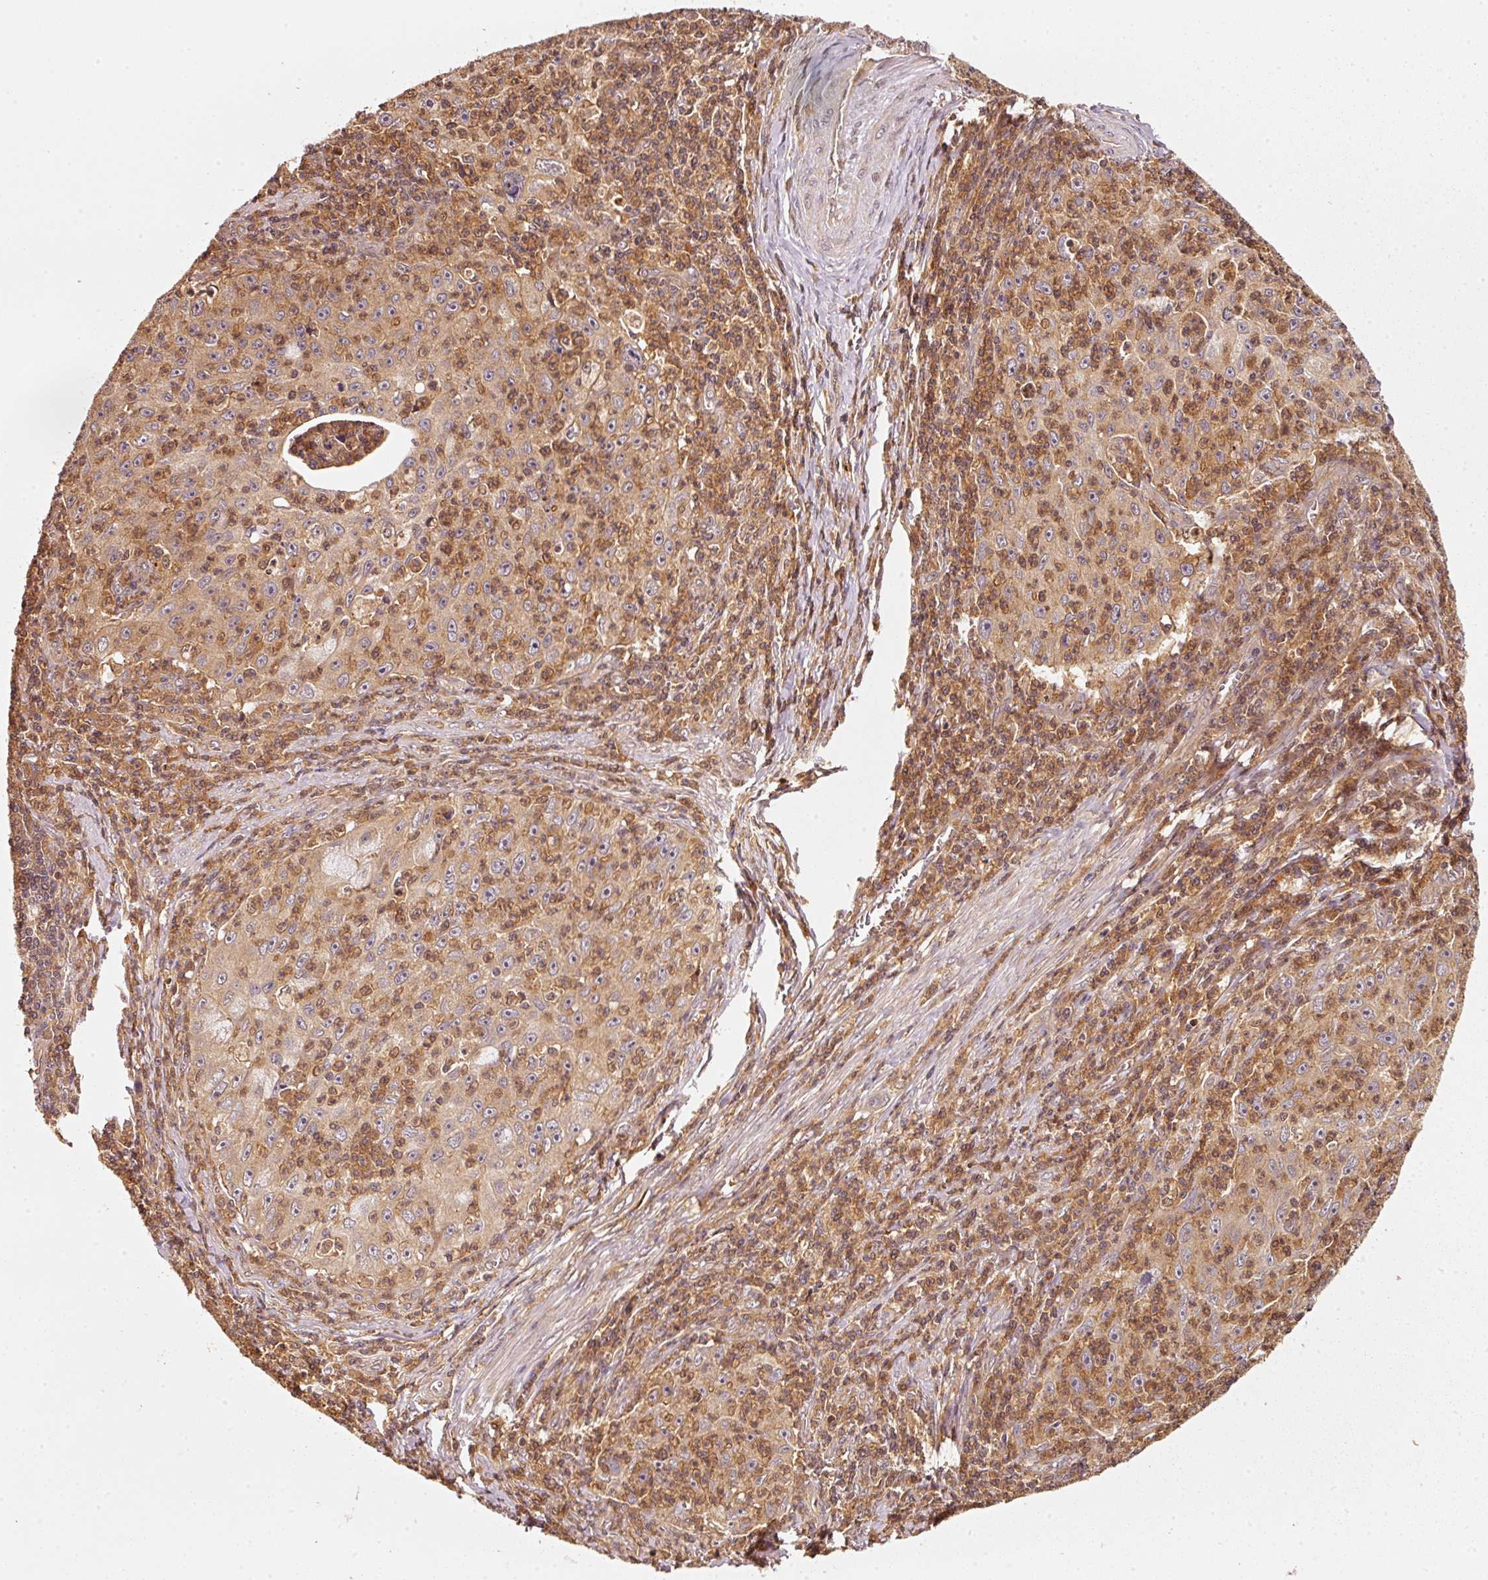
{"staining": {"intensity": "moderate", "quantity": ">75%", "location": "cytoplasmic/membranous"}, "tissue": "cervical cancer", "cell_type": "Tumor cells", "image_type": "cancer", "snomed": [{"axis": "morphology", "description": "Squamous cell carcinoma, NOS"}, {"axis": "topography", "description": "Cervix"}], "caption": "Immunohistochemical staining of human cervical squamous cell carcinoma exhibits medium levels of moderate cytoplasmic/membranous protein positivity in approximately >75% of tumor cells.", "gene": "RRAS2", "patient": {"sex": "female", "age": 30}}